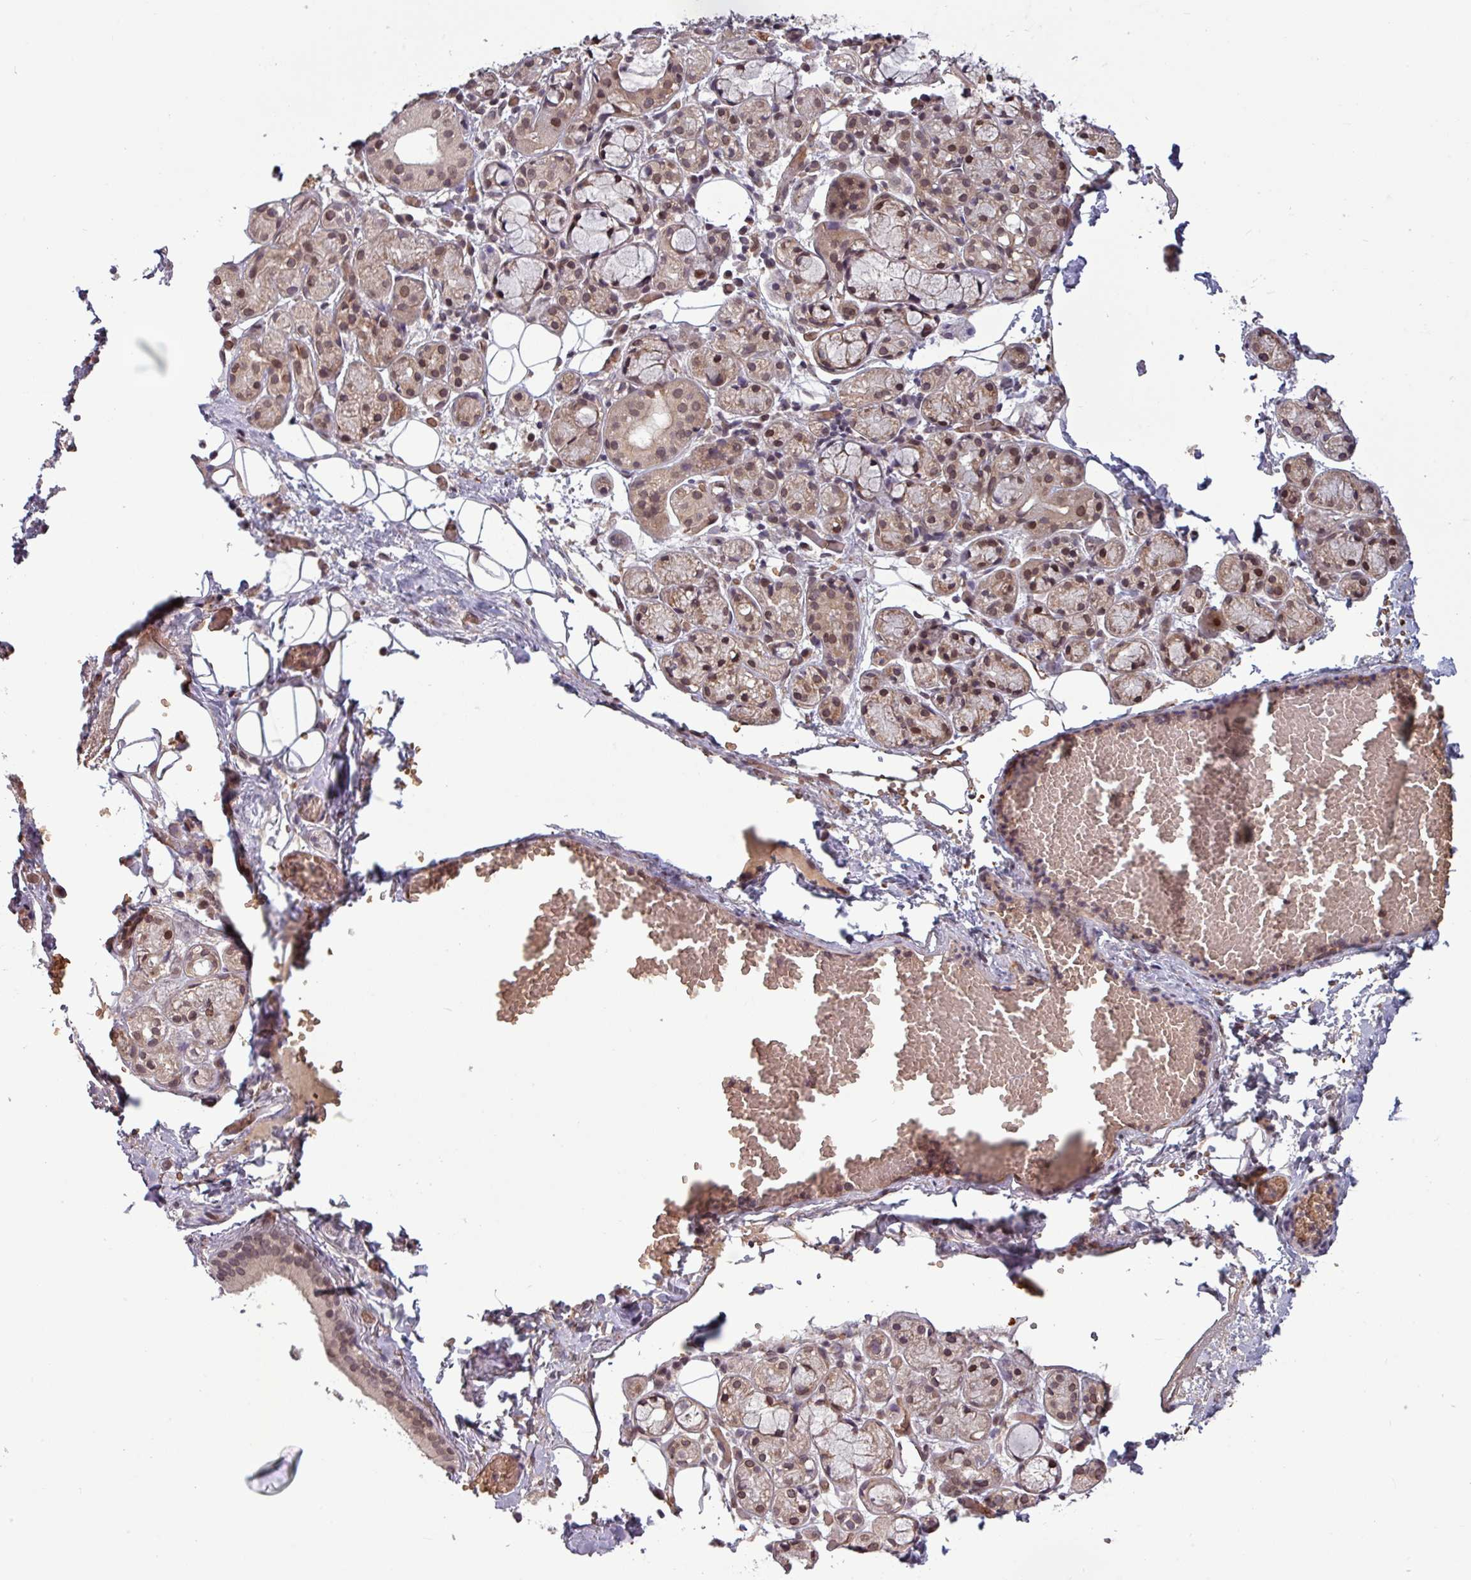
{"staining": {"intensity": "moderate", "quantity": ">75%", "location": "cytoplasmic/membranous,nuclear"}, "tissue": "salivary gland", "cell_type": "Glandular cells", "image_type": "normal", "snomed": [{"axis": "morphology", "description": "Normal tissue, NOS"}, {"axis": "topography", "description": "Salivary gland"}], "caption": "Unremarkable salivary gland shows moderate cytoplasmic/membranous,nuclear expression in approximately >75% of glandular cells (DAB IHC with brightfield microscopy, high magnification)..", "gene": "RBM4B", "patient": {"sex": "male", "age": 82}}